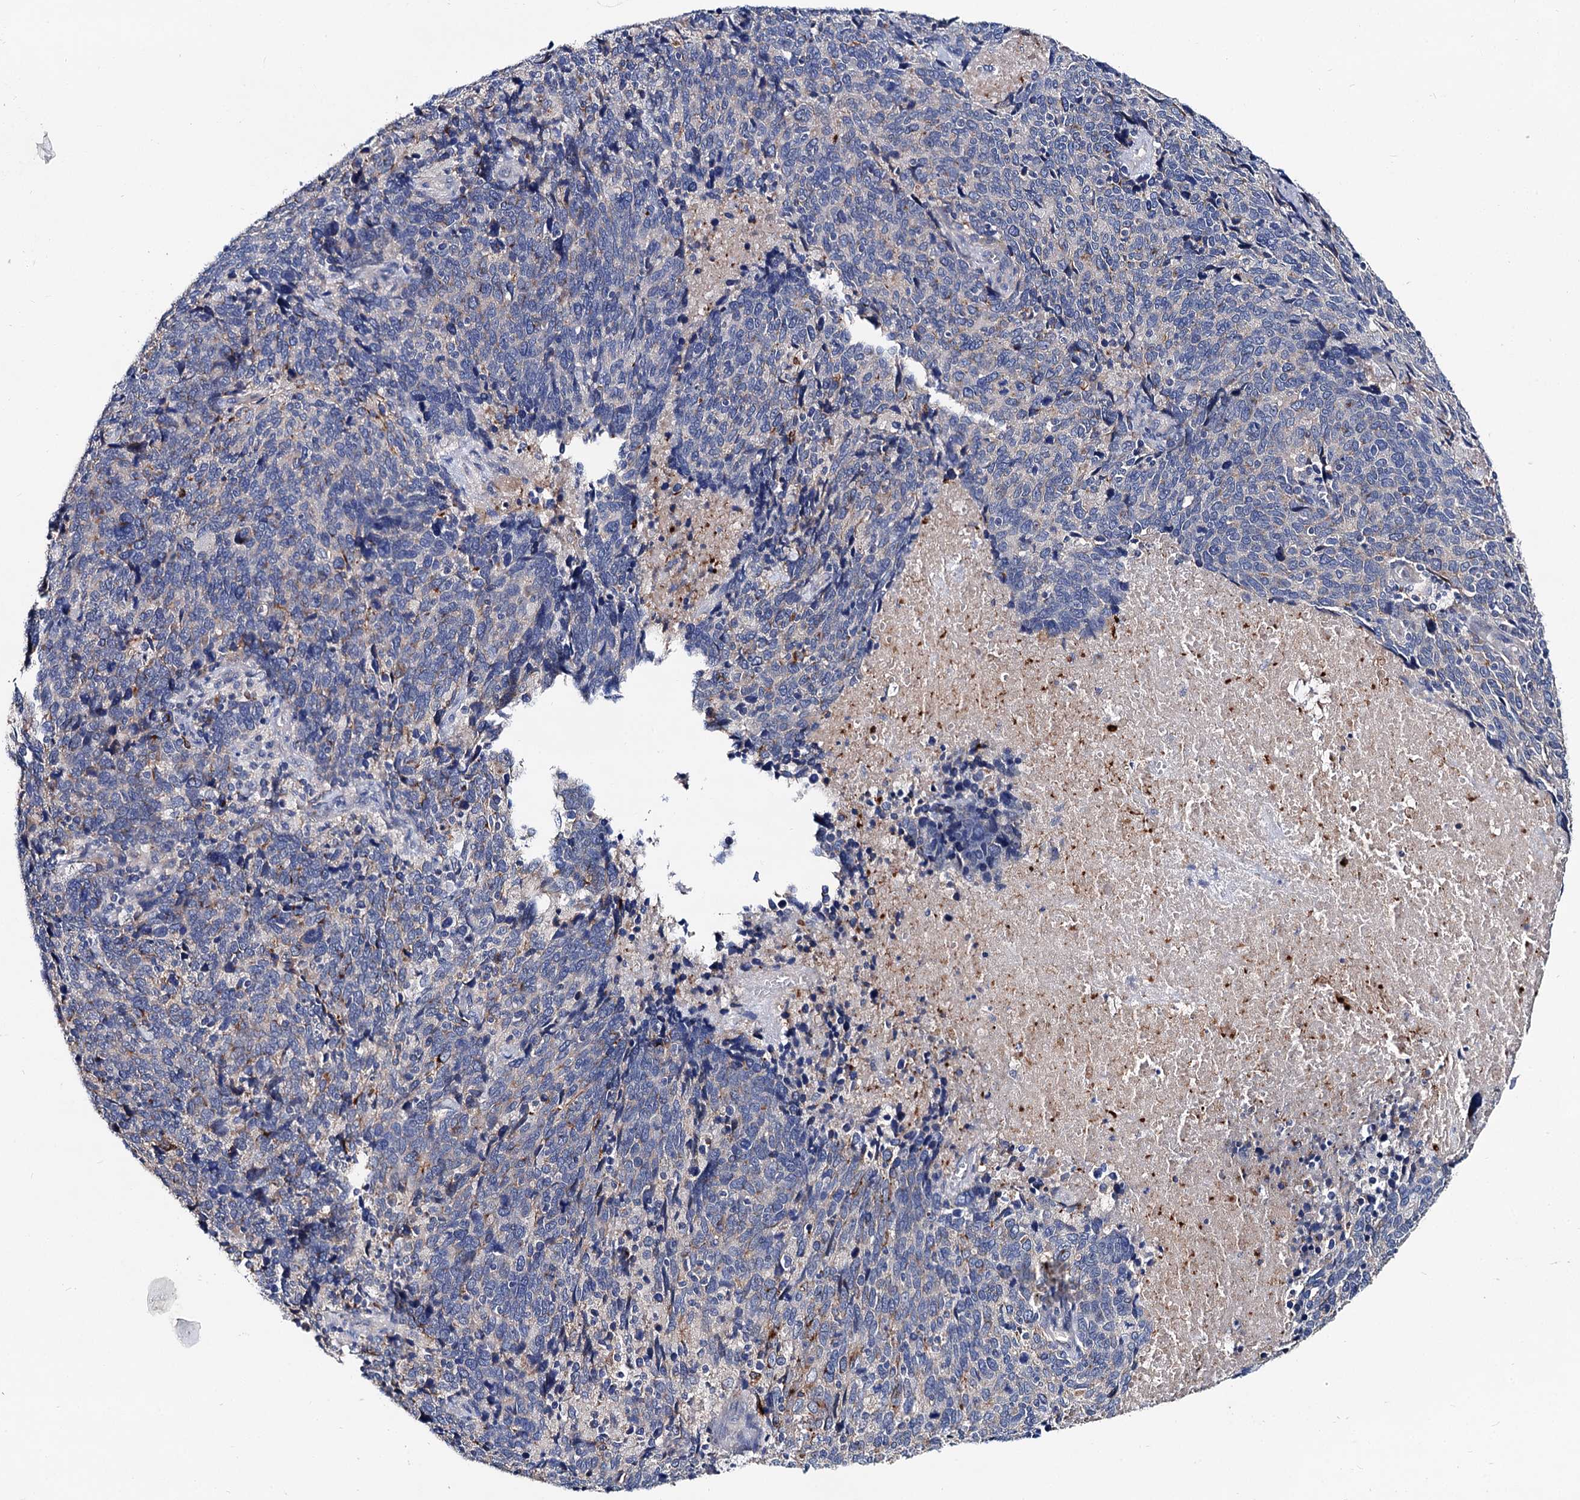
{"staining": {"intensity": "weak", "quantity": "<25%", "location": "cytoplasmic/membranous"}, "tissue": "cervical cancer", "cell_type": "Tumor cells", "image_type": "cancer", "snomed": [{"axis": "morphology", "description": "Squamous cell carcinoma, NOS"}, {"axis": "topography", "description": "Cervix"}], "caption": "Cervical squamous cell carcinoma was stained to show a protein in brown. There is no significant positivity in tumor cells.", "gene": "HVCN1", "patient": {"sex": "female", "age": 41}}